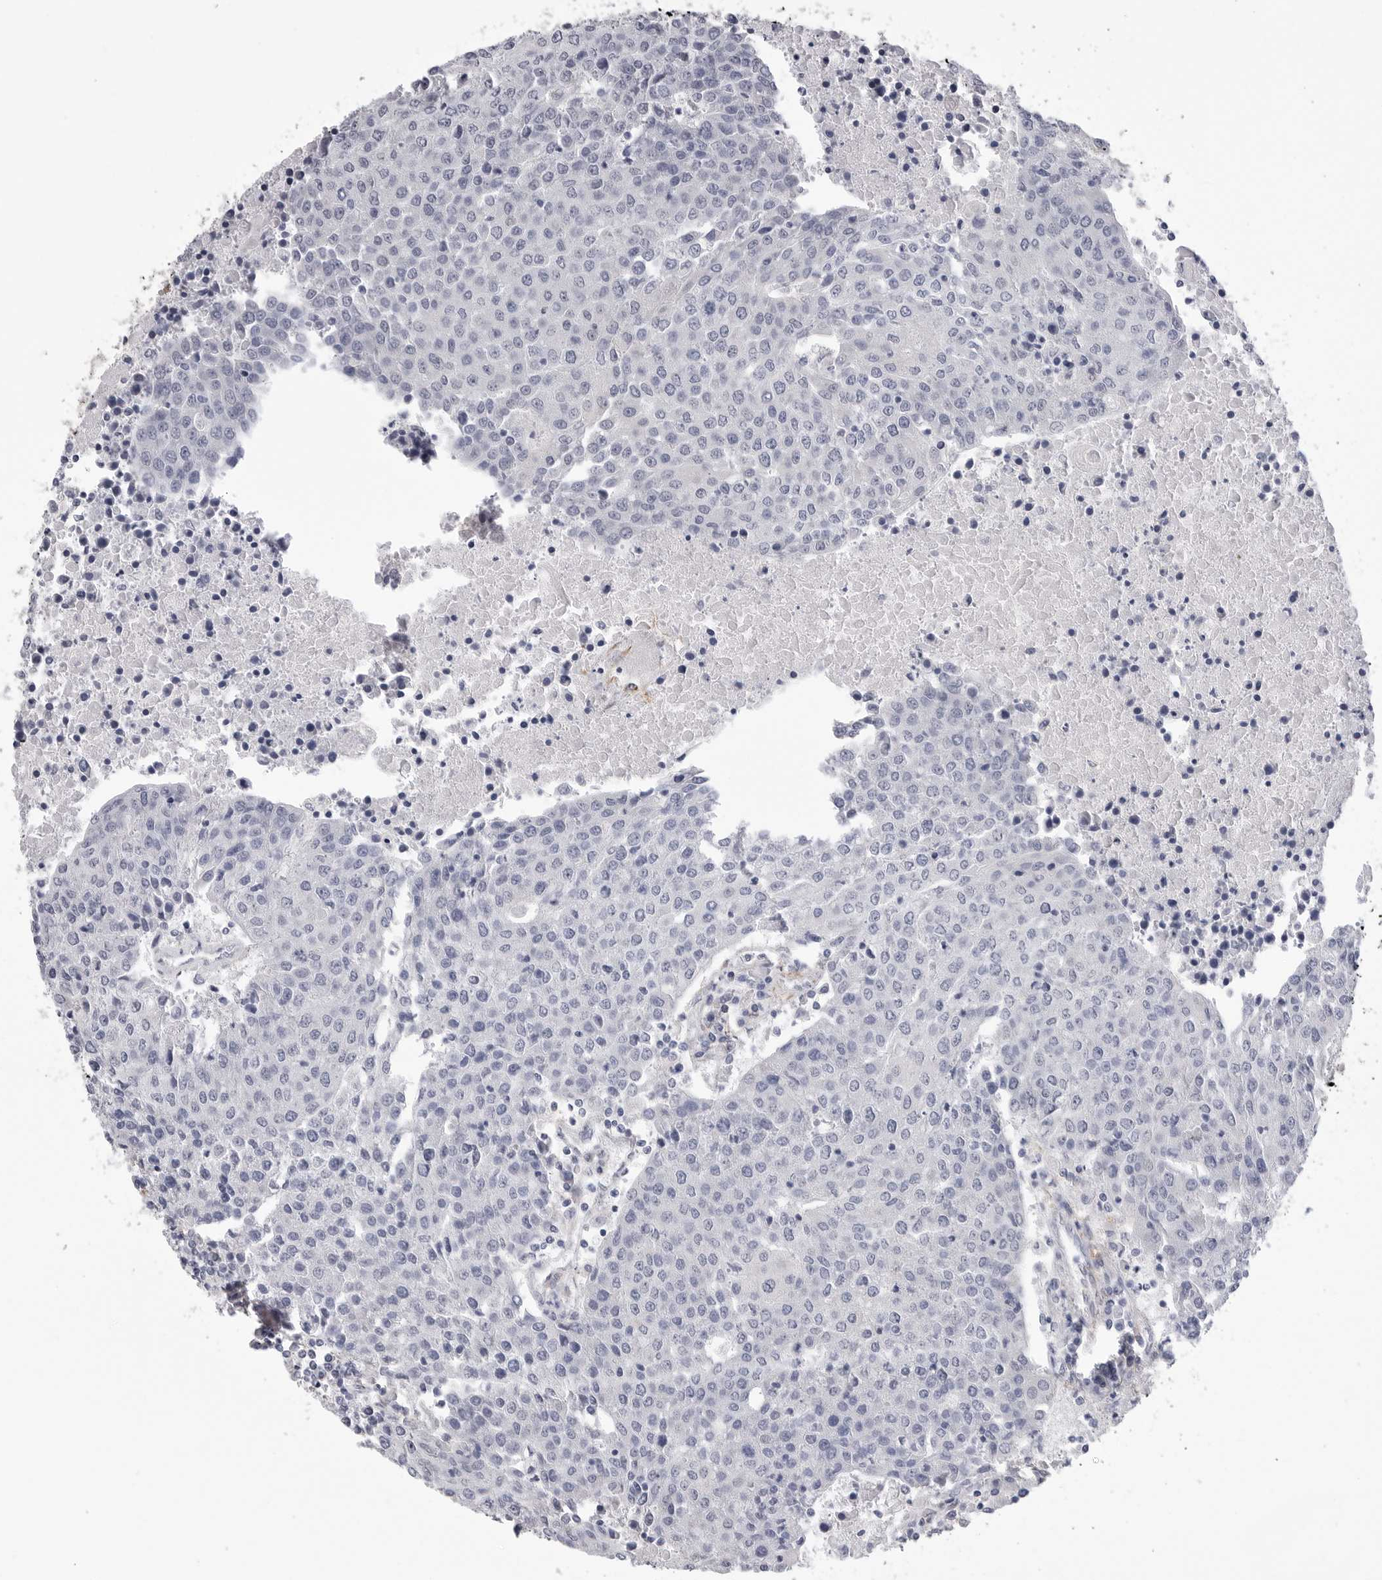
{"staining": {"intensity": "negative", "quantity": "none", "location": "none"}, "tissue": "urothelial cancer", "cell_type": "Tumor cells", "image_type": "cancer", "snomed": [{"axis": "morphology", "description": "Urothelial carcinoma, High grade"}, {"axis": "topography", "description": "Urinary bladder"}], "caption": "Immunohistochemical staining of human urothelial cancer demonstrates no significant positivity in tumor cells. Brightfield microscopy of immunohistochemistry (IHC) stained with DAB (3,3'-diaminobenzidine) (brown) and hematoxylin (blue), captured at high magnification.", "gene": "AKAP12", "patient": {"sex": "female", "age": 85}}